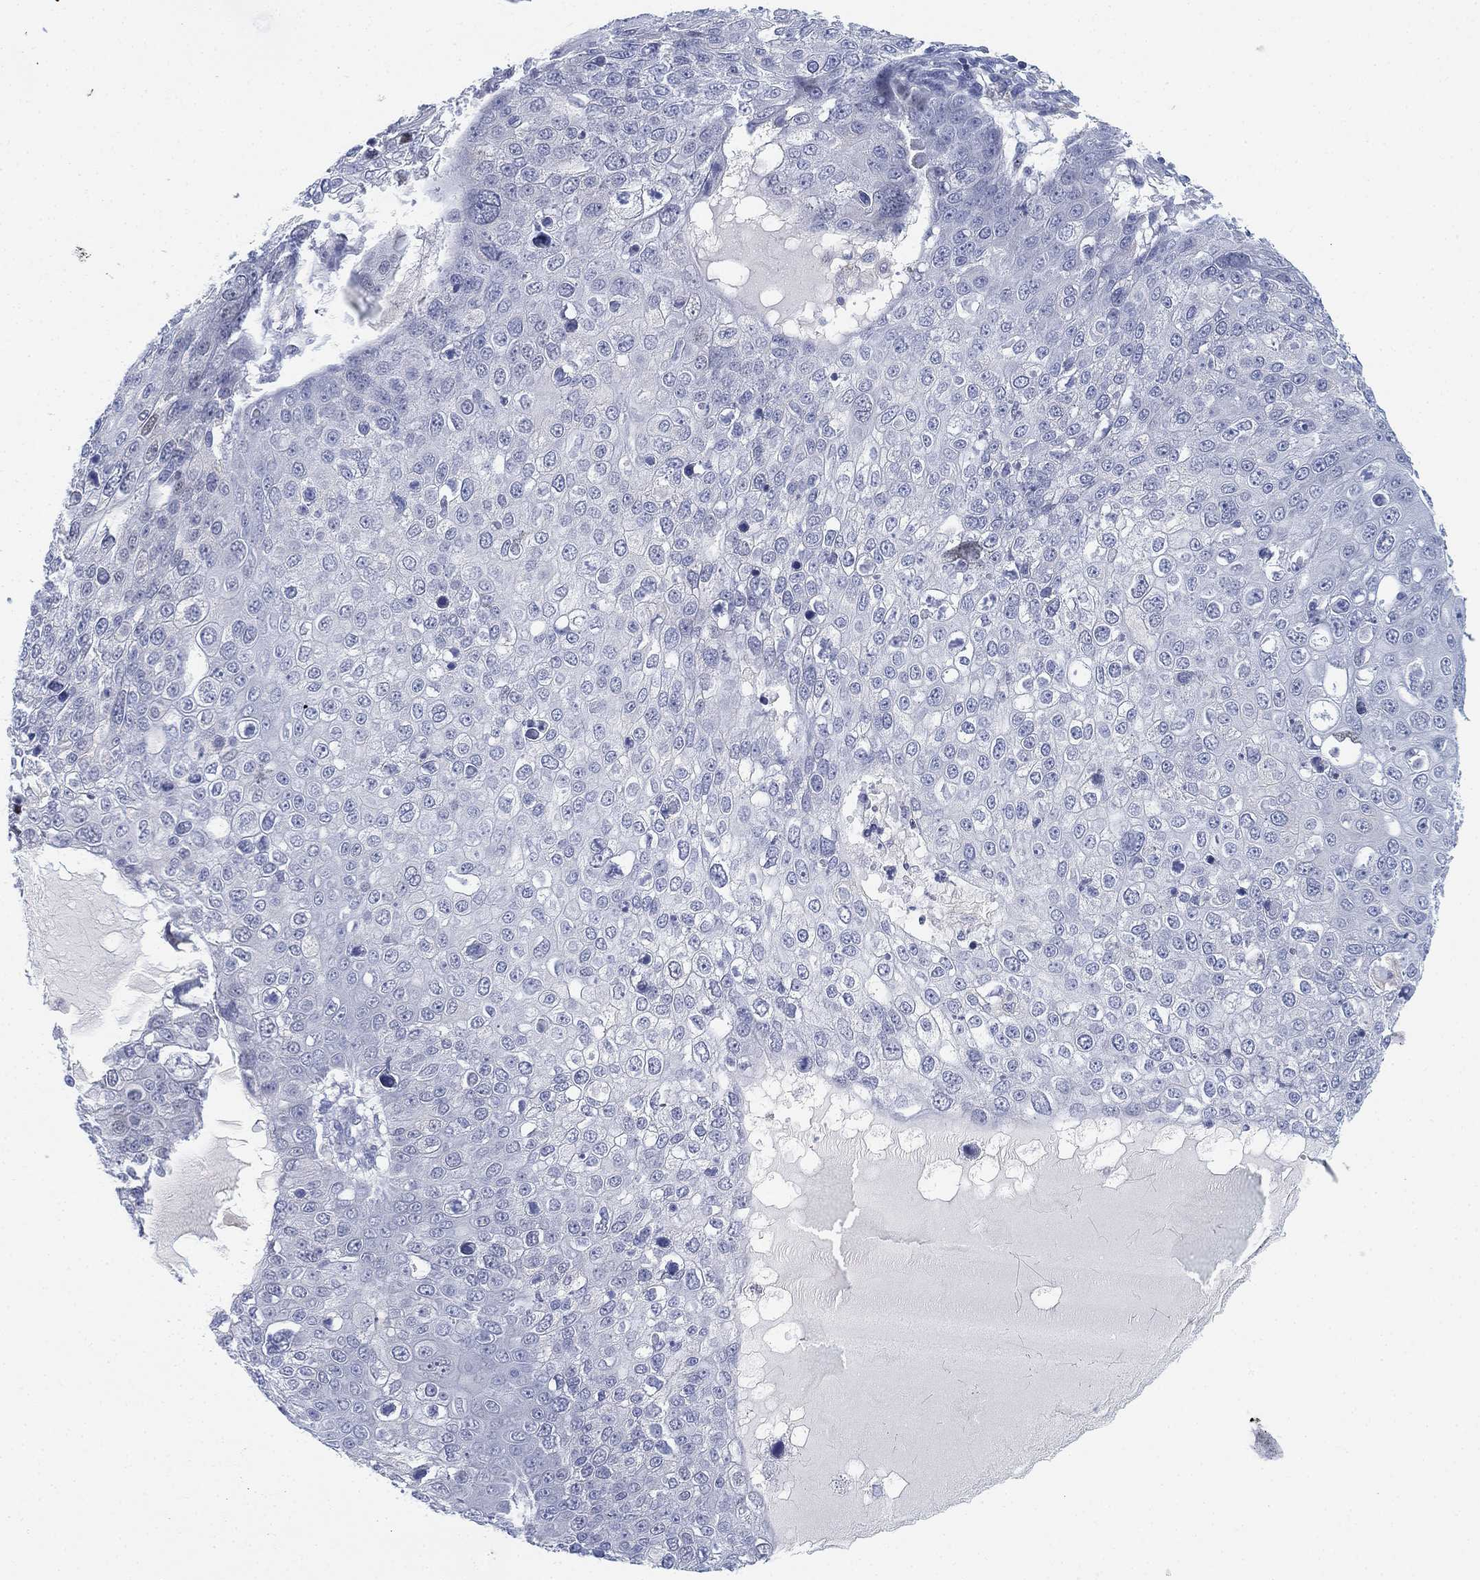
{"staining": {"intensity": "negative", "quantity": "none", "location": "none"}, "tissue": "skin cancer", "cell_type": "Tumor cells", "image_type": "cancer", "snomed": [{"axis": "morphology", "description": "Squamous cell carcinoma, NOS"}, {"axis": "topography", "description": "Skin"}], "caption": "Skin squamous cell carcinoma was stained to show a protein in brown. There is no significant staining in tumor cells.", "gene": "GCNA", "patient": {"sex": "male", "age": 71}}